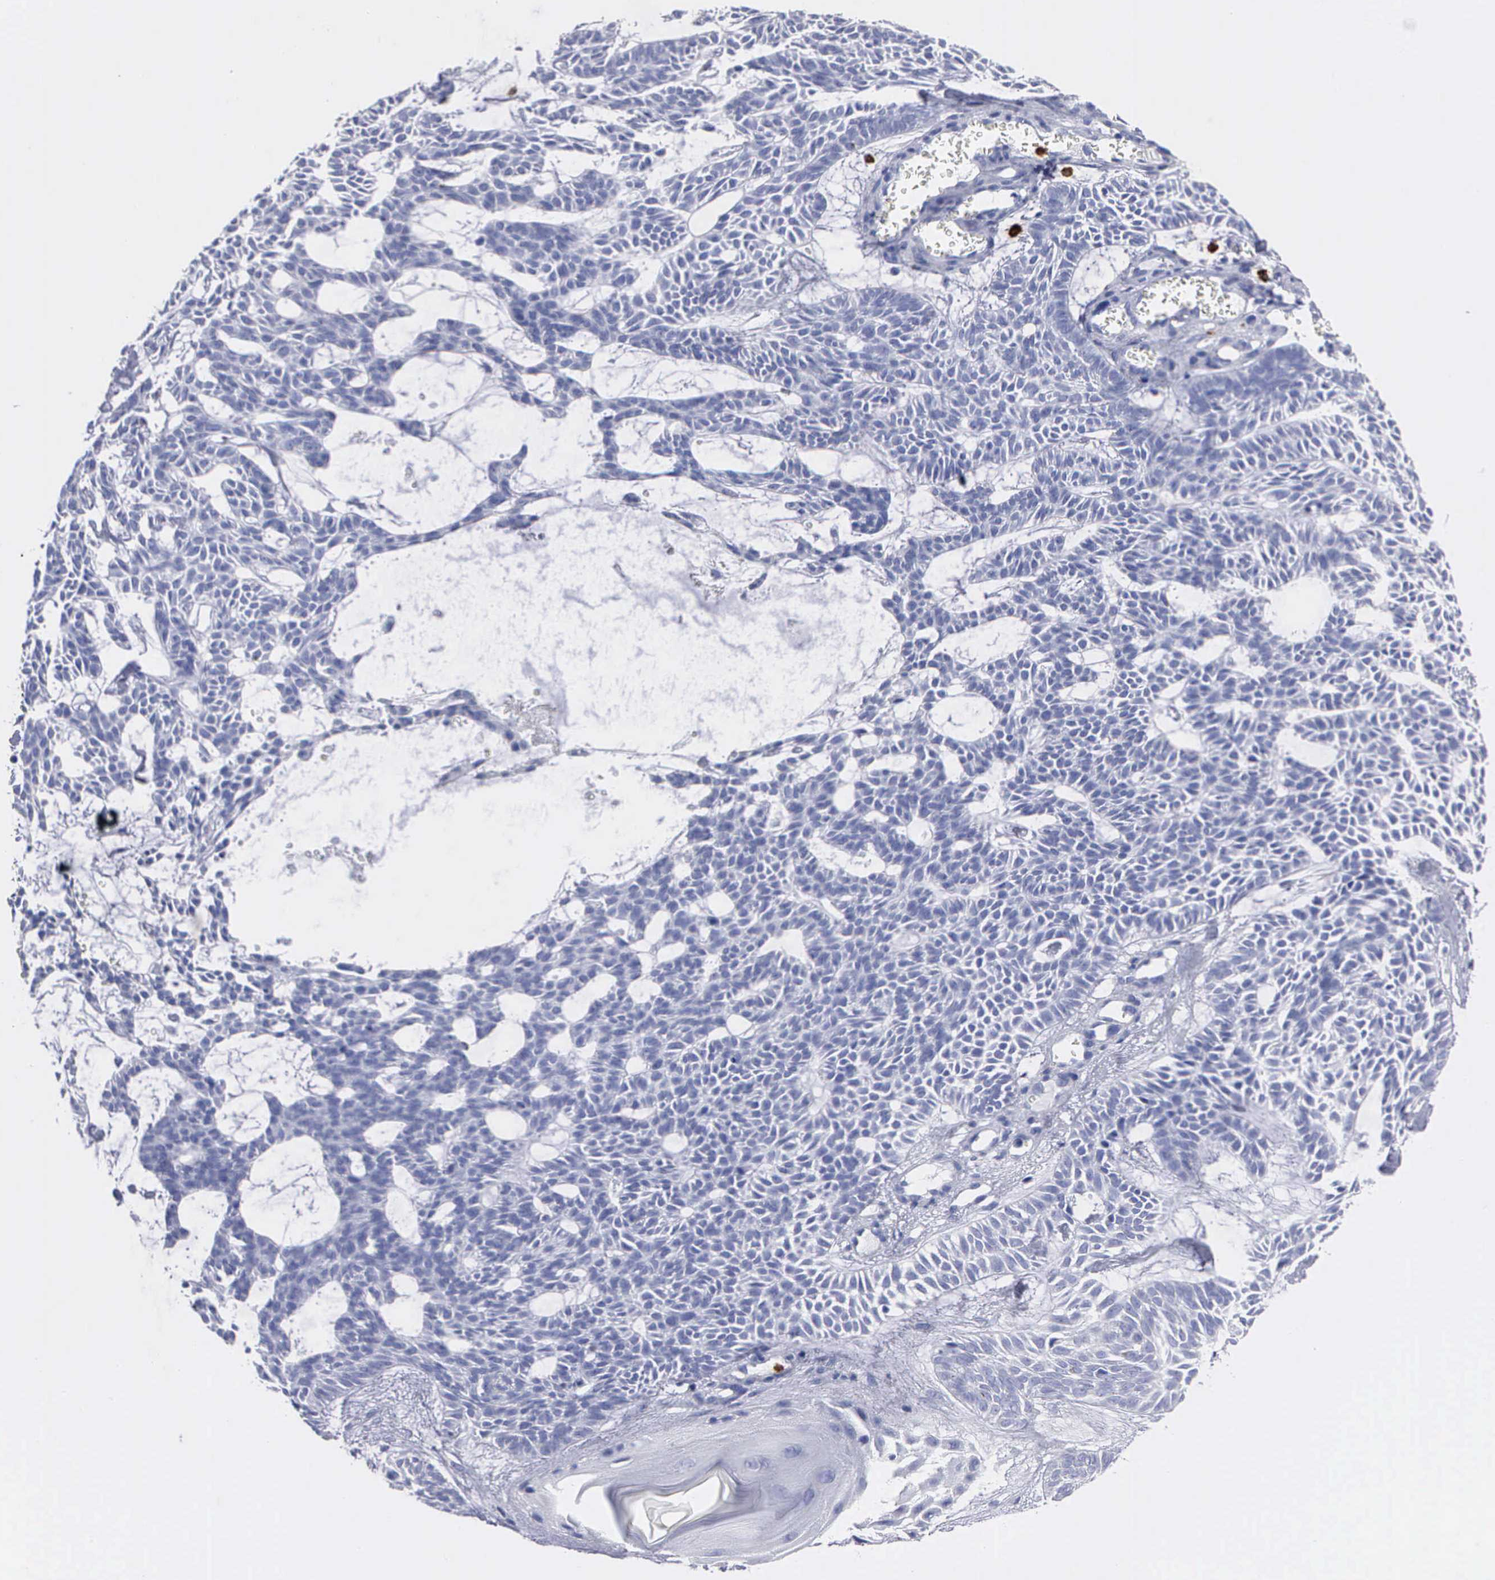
{"staining": {"intensity": "negative", "quantity": "none", "location": "none"}, "tissue": "skin cancer", "cell_type": "Tumor cells", "image_type": "cancer", "snomed": [{"axis": "morphology", "description": "Basal cell carcinoma"}, {"axis": "topography", "description": "Skin"}], "caption": "A histopathology image of human skin cancer is negative for staining in tumor cells. (Brightfield microscopy of DAB IHC at high magnification).", "gene": "CTSG", "patient": {"sex": "male", "age": 75}}